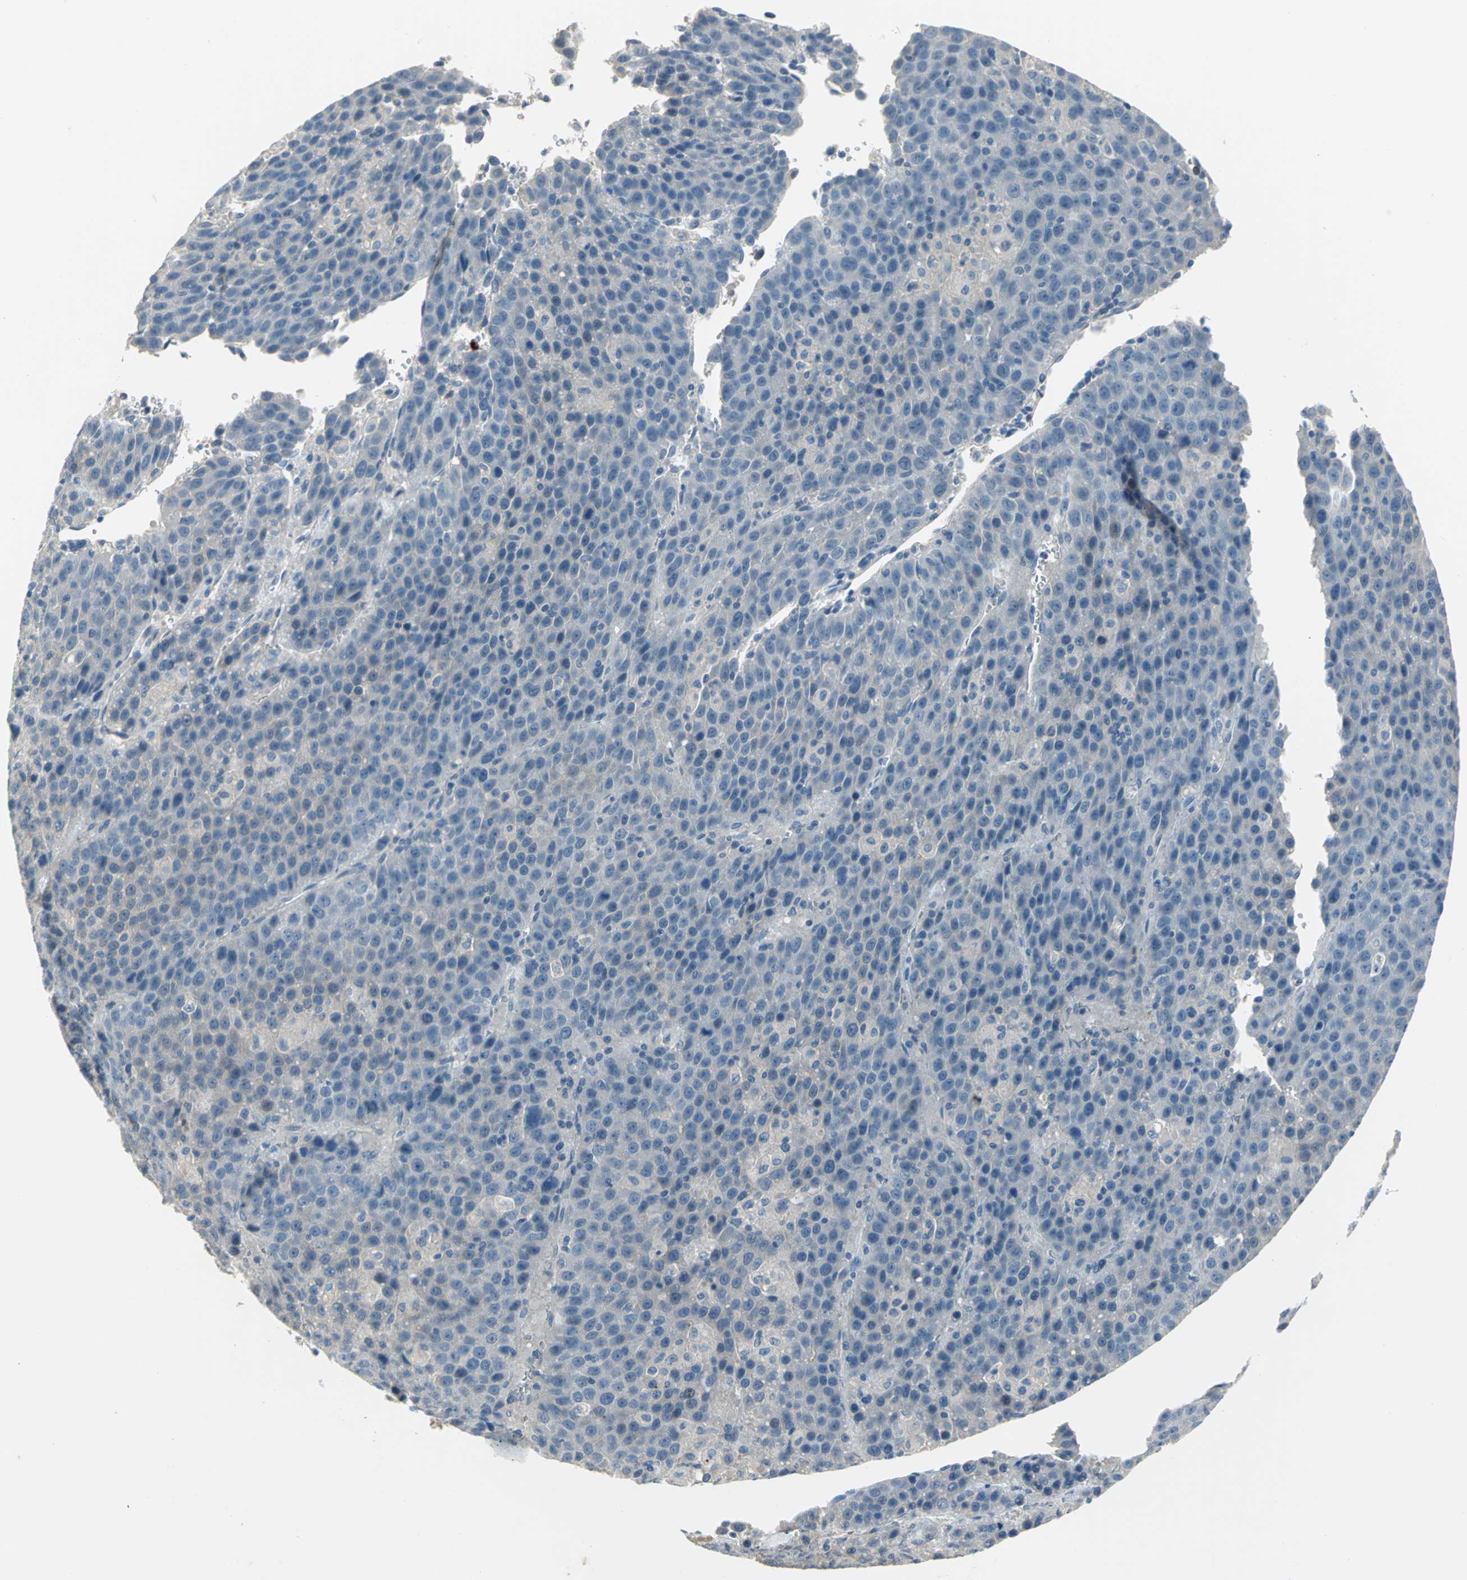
{"staining": {"intensity": "weak", "quantity": "25%-75%", "location": "cytoplasmic/membranous"}, "tissue": "liver cancer", "cell_type": "Tumor cells", "image_type": "cancer", "snomed": [{"axis": "morphology", "description": "Carcinoma, Hepatocellular, NOS"}, {"axis": "topography", "description": "Liver"}], "caption": "High-magnification brightfield microscopy of liver cancer stained with DAB (brown) and counterstained with hematoxylin (blue). tumor cells exhibit weak cytoplasmic/membranous positivity is appreciated in about25%-75% of cells.", "gene": "ZIC1", "patient": {"sex": "female", "age": 53}}